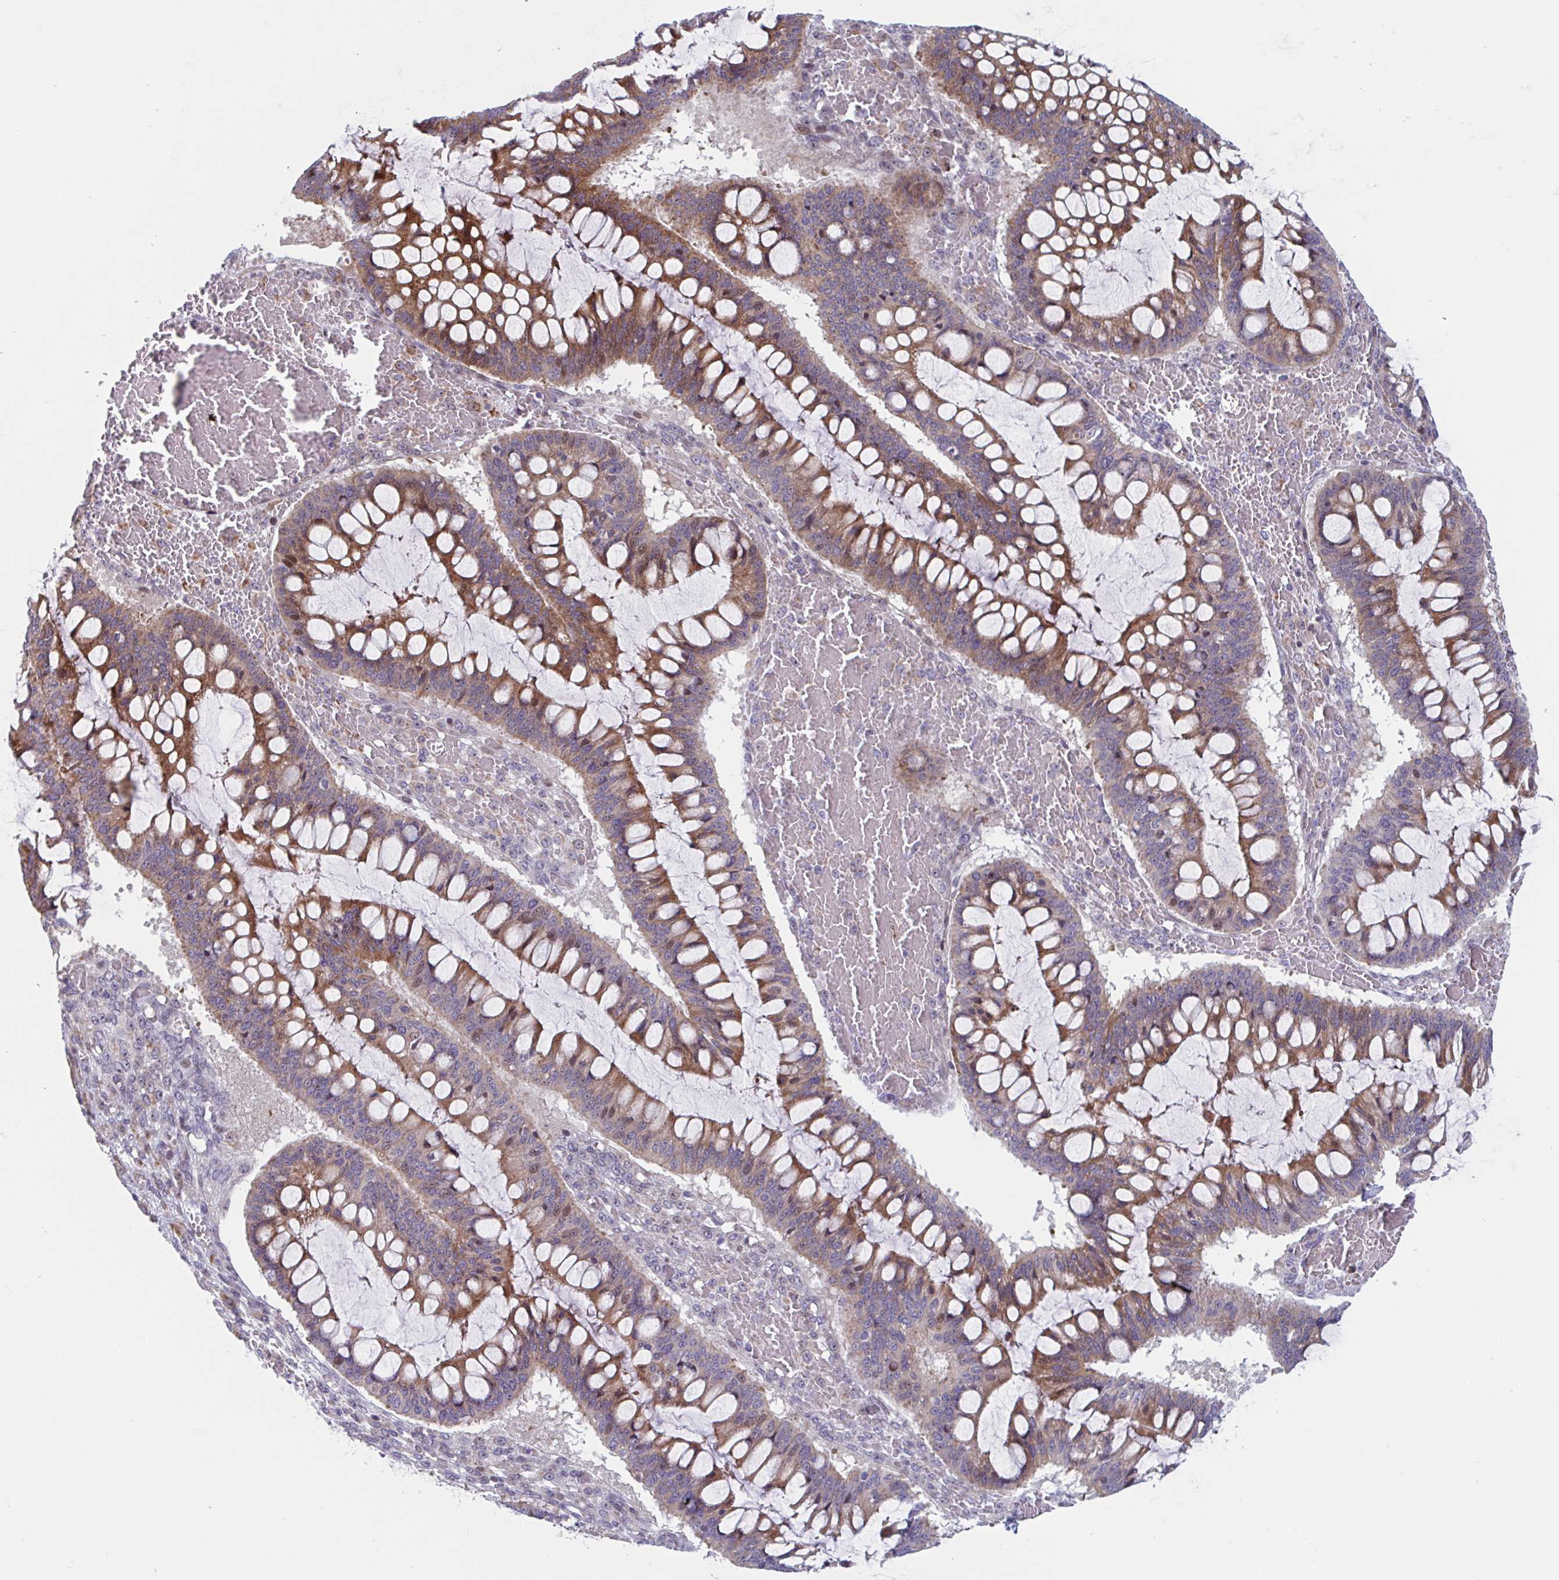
{"staining": {"intensity": "moderate", "quantity": ">75%", "location": "cytoplasmic/membranous"}, "tissue": "ovarian cancer", "cell_type": "Tumor cells", "image_type": "cancer", "snomed": [{"axis": "morphology", "description": "Cystadenocarcinoma, mucinous, NOS"}, {"axis": "topography", "description": "Ovary"}], "caption": "Immunohistochemistry (DAB) staining of ovarian cancer demonstrates moderate cytoplasmic/membranous protein positivity in about >75% of tumor cells.", "gene": "DUXA", "patient": {"sex": "female", "age": 73}}